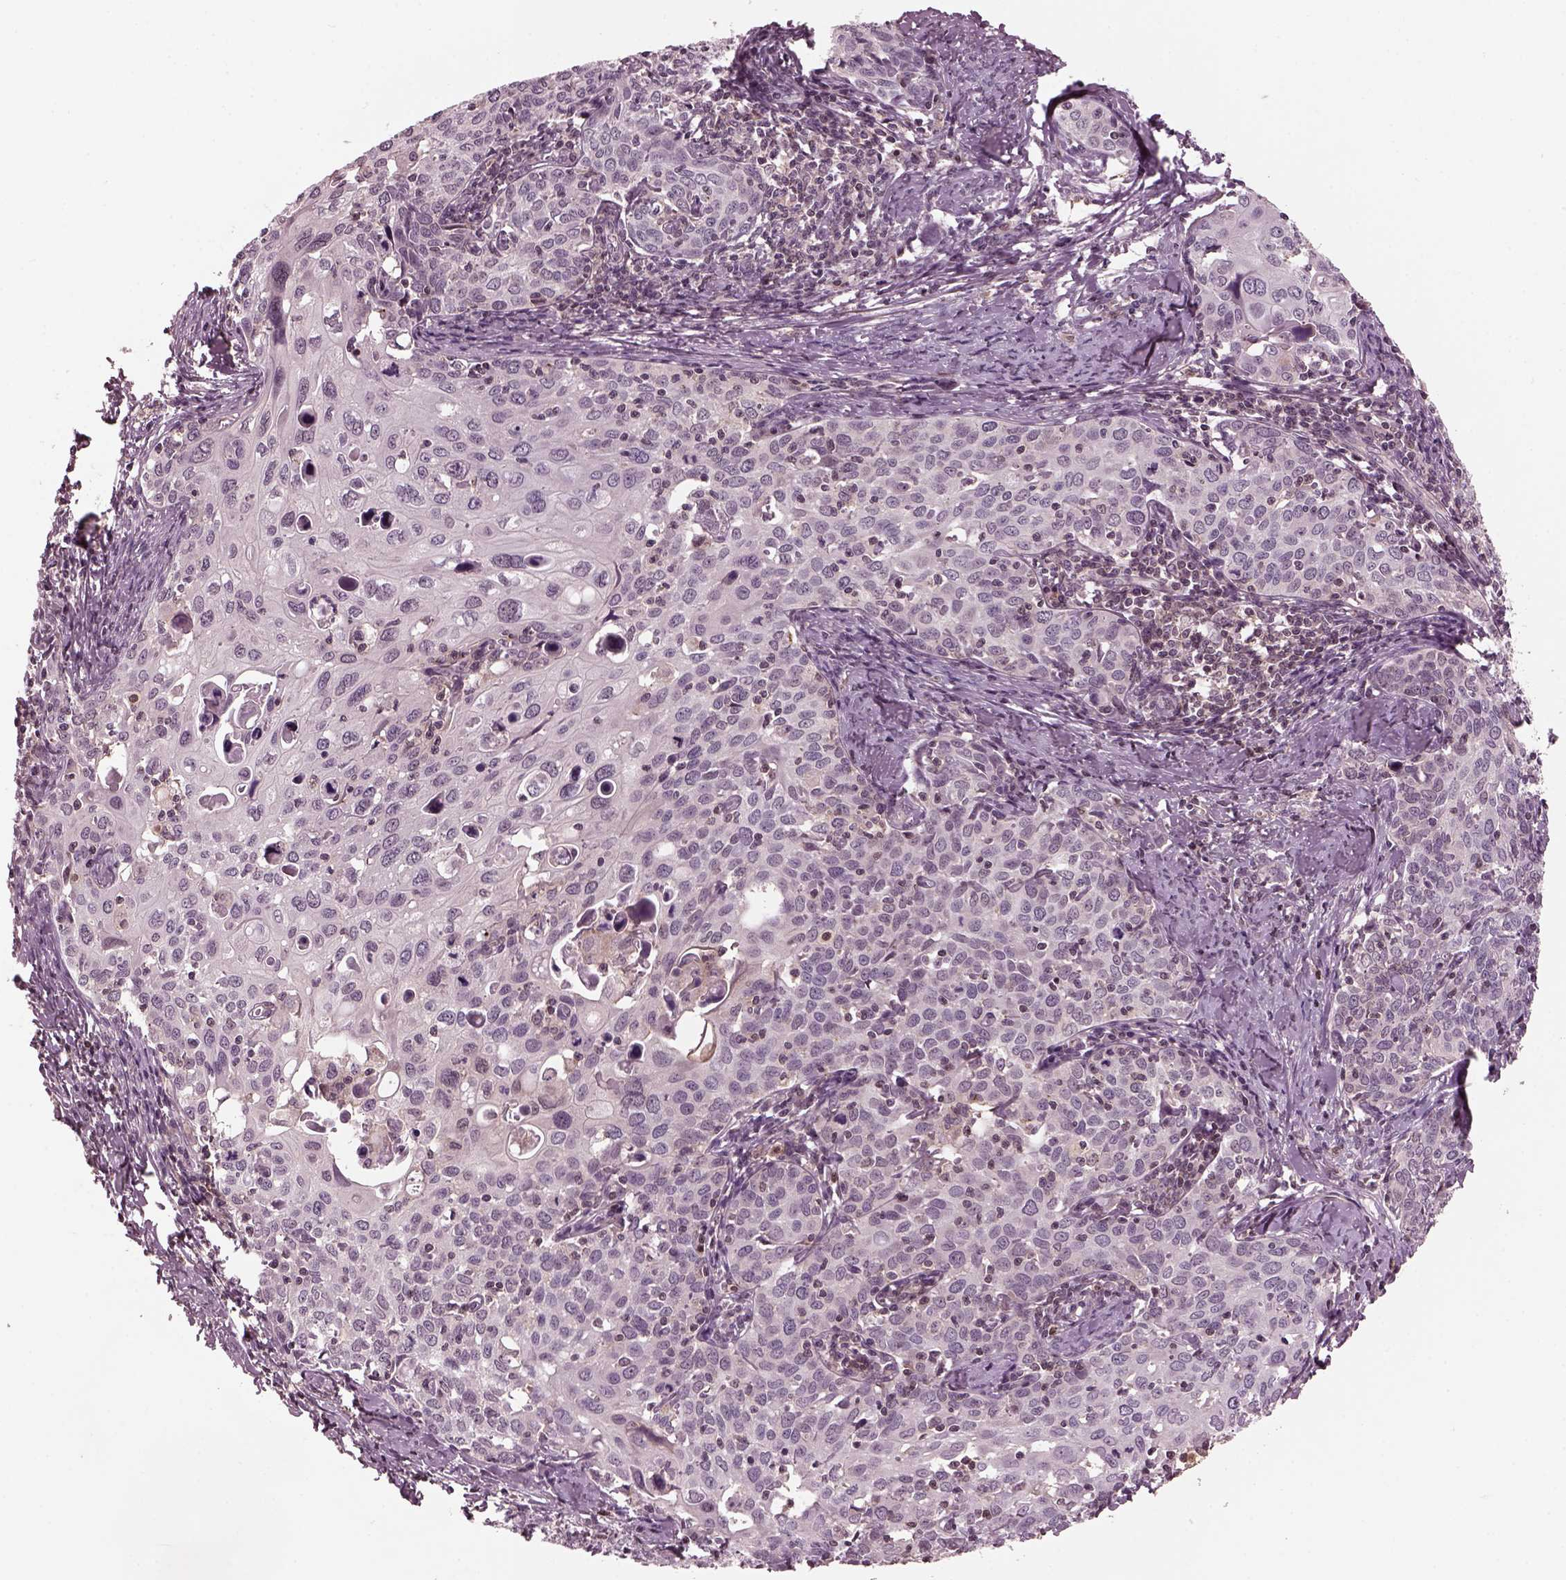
{"staining": {"intensity": "negative", "quantity": "none", "location": "none"}, "tissue": "cervical cancer", "cell_type": "Tumor cells", "image_type": "cancer", "snomed": [{"axis": "morphology", "description": "Squamous cell carcinoma, NOS"}, {"axis": "topography", "description": "Cervix"}], "caption": "The image shows no staining of tumor cells in cervical cancer. (DAB (3,3'-diaminobenzidine) immunohistochemistry with hematoxylin counter stain).", "gene": "SRI", "patient": {"sex": "female", "age": 62}}